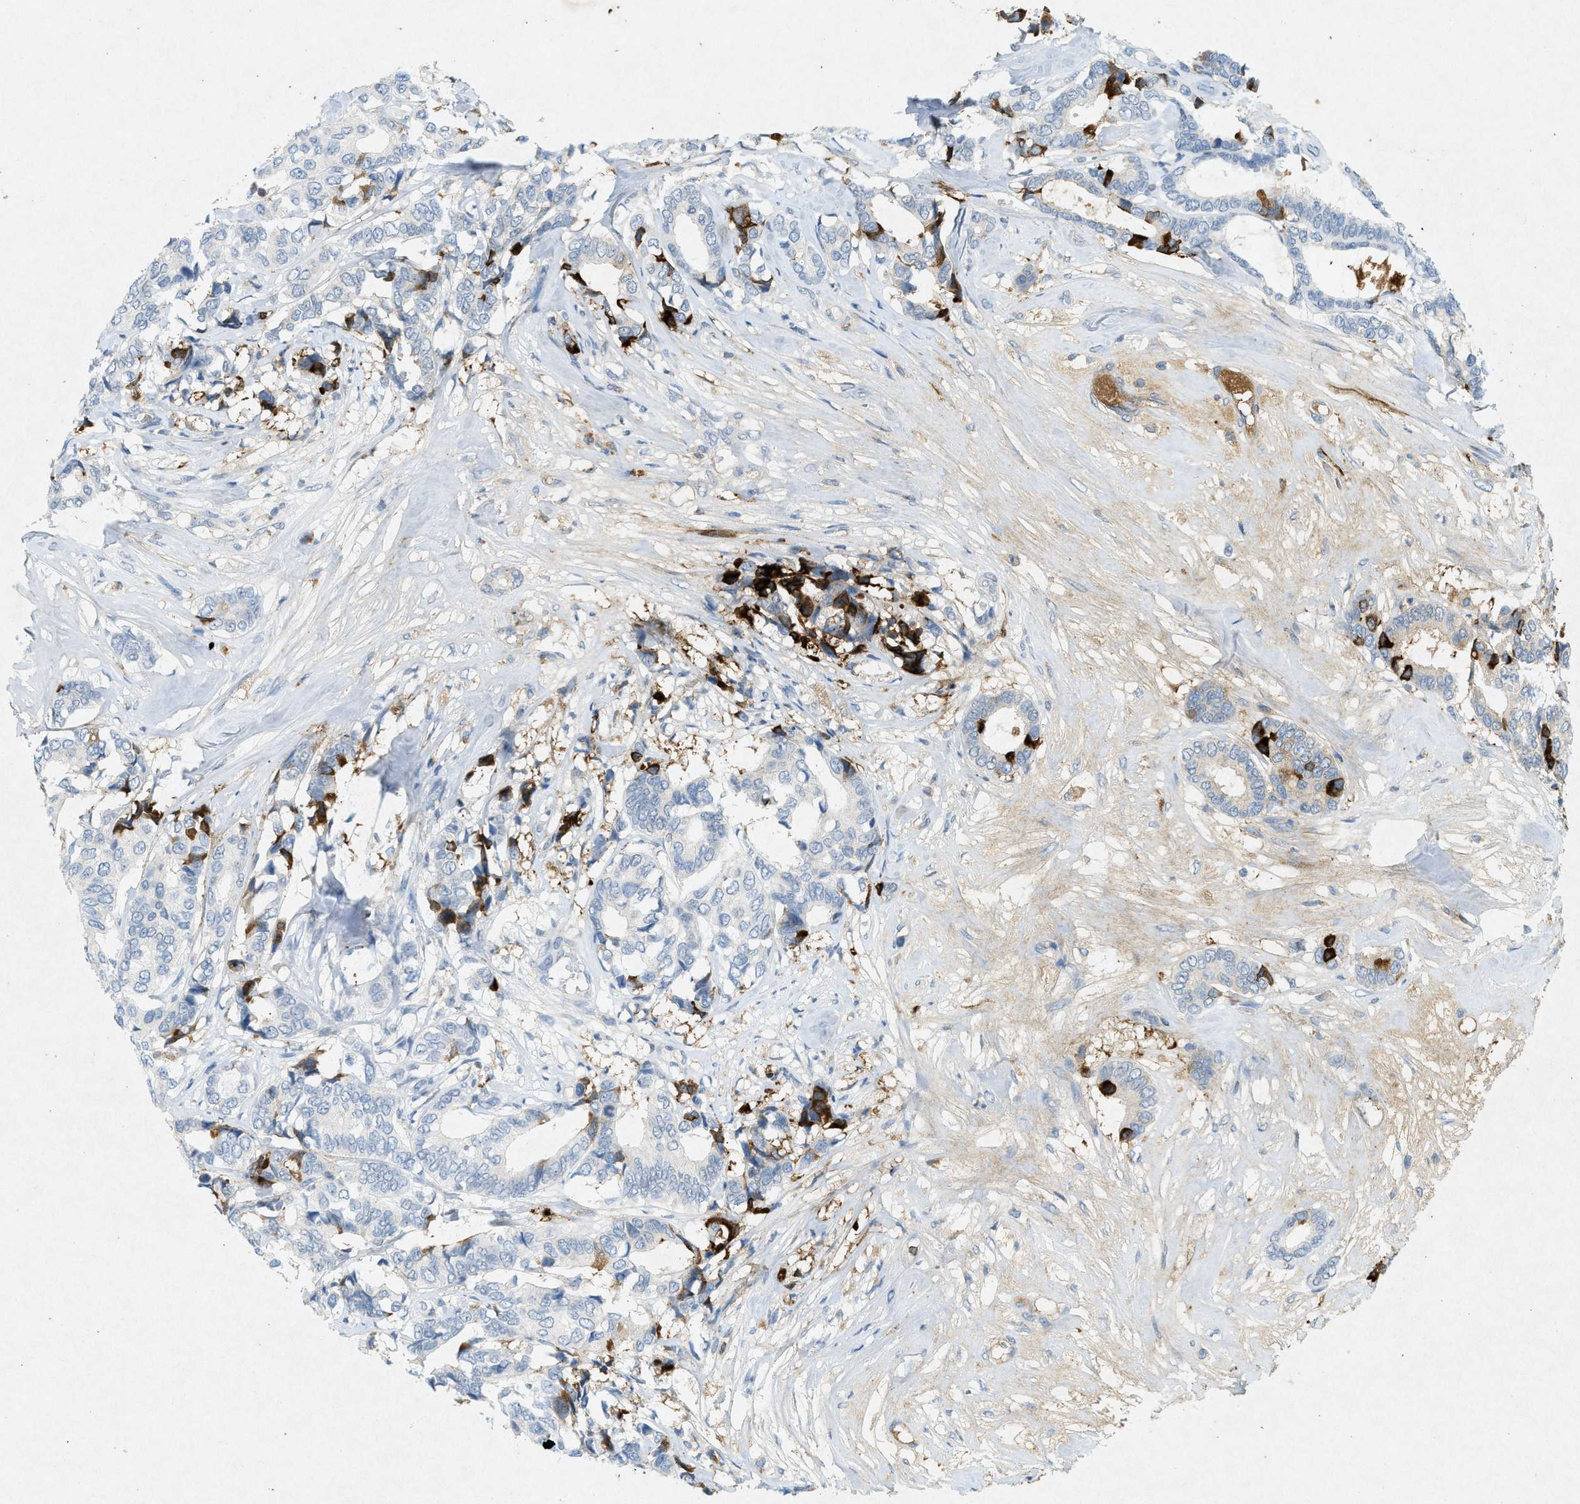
{"staining": {"intensity": "moderate", "quantity": "<25%", "location": "cytoplasmic/membranous"}, "tissue": "breast cancer", "cell_type": "Tumor cells", "image_type": "cancer", "snomed": [{"axis": "morphology", "description": "Duct carcinoma"}, {"axis": "topography", "description": "Breast"}], "caption": "Immunohistochemical staining of breast cancer (invasive ductal carcinoma) displays low levels of moderate cytoplasmic/membranous protein expression in about <25% of tumor cells.", "gene": "F2", "patient": {"sex": "female", "age": 87}}